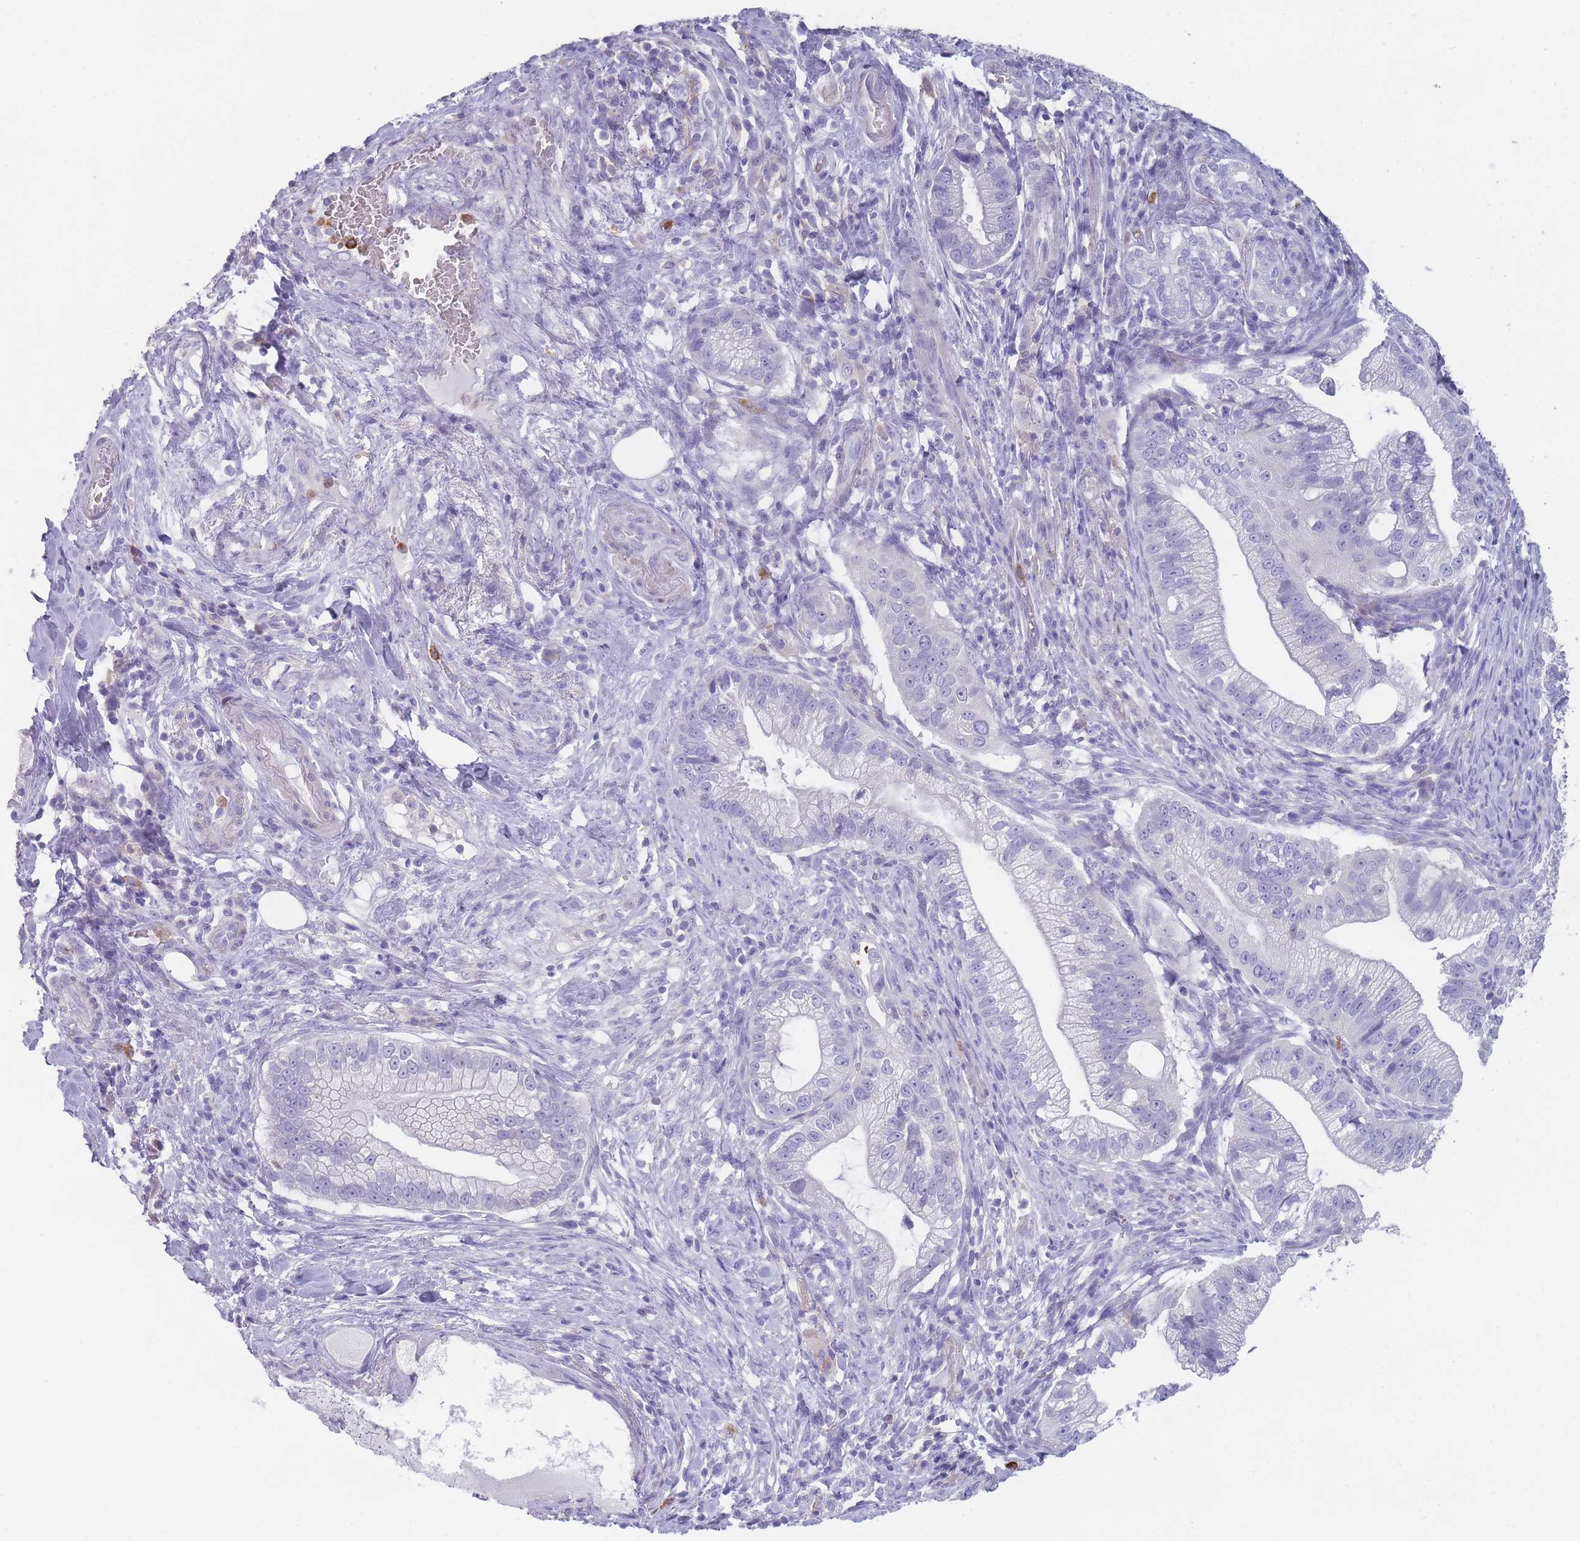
{"staining": {"intensity": "negative", "quantity": "none", "location": "none"}, "tissue": "pancreatic cancer", "cell_type": "Tumor cells", "image_type": "cancer", "snomed": [{"axis": "morphology", "description": "Adenocarcinoma, NOS"}, {"axis": "topography", "description": "Pancreas"}], "caption": "A histopathology image of human adenocarcinoma (pancreatic) is negative for staining in tumor cells.", "gene": "CR1L", "patient": {"sex": "male", "age": 70}}